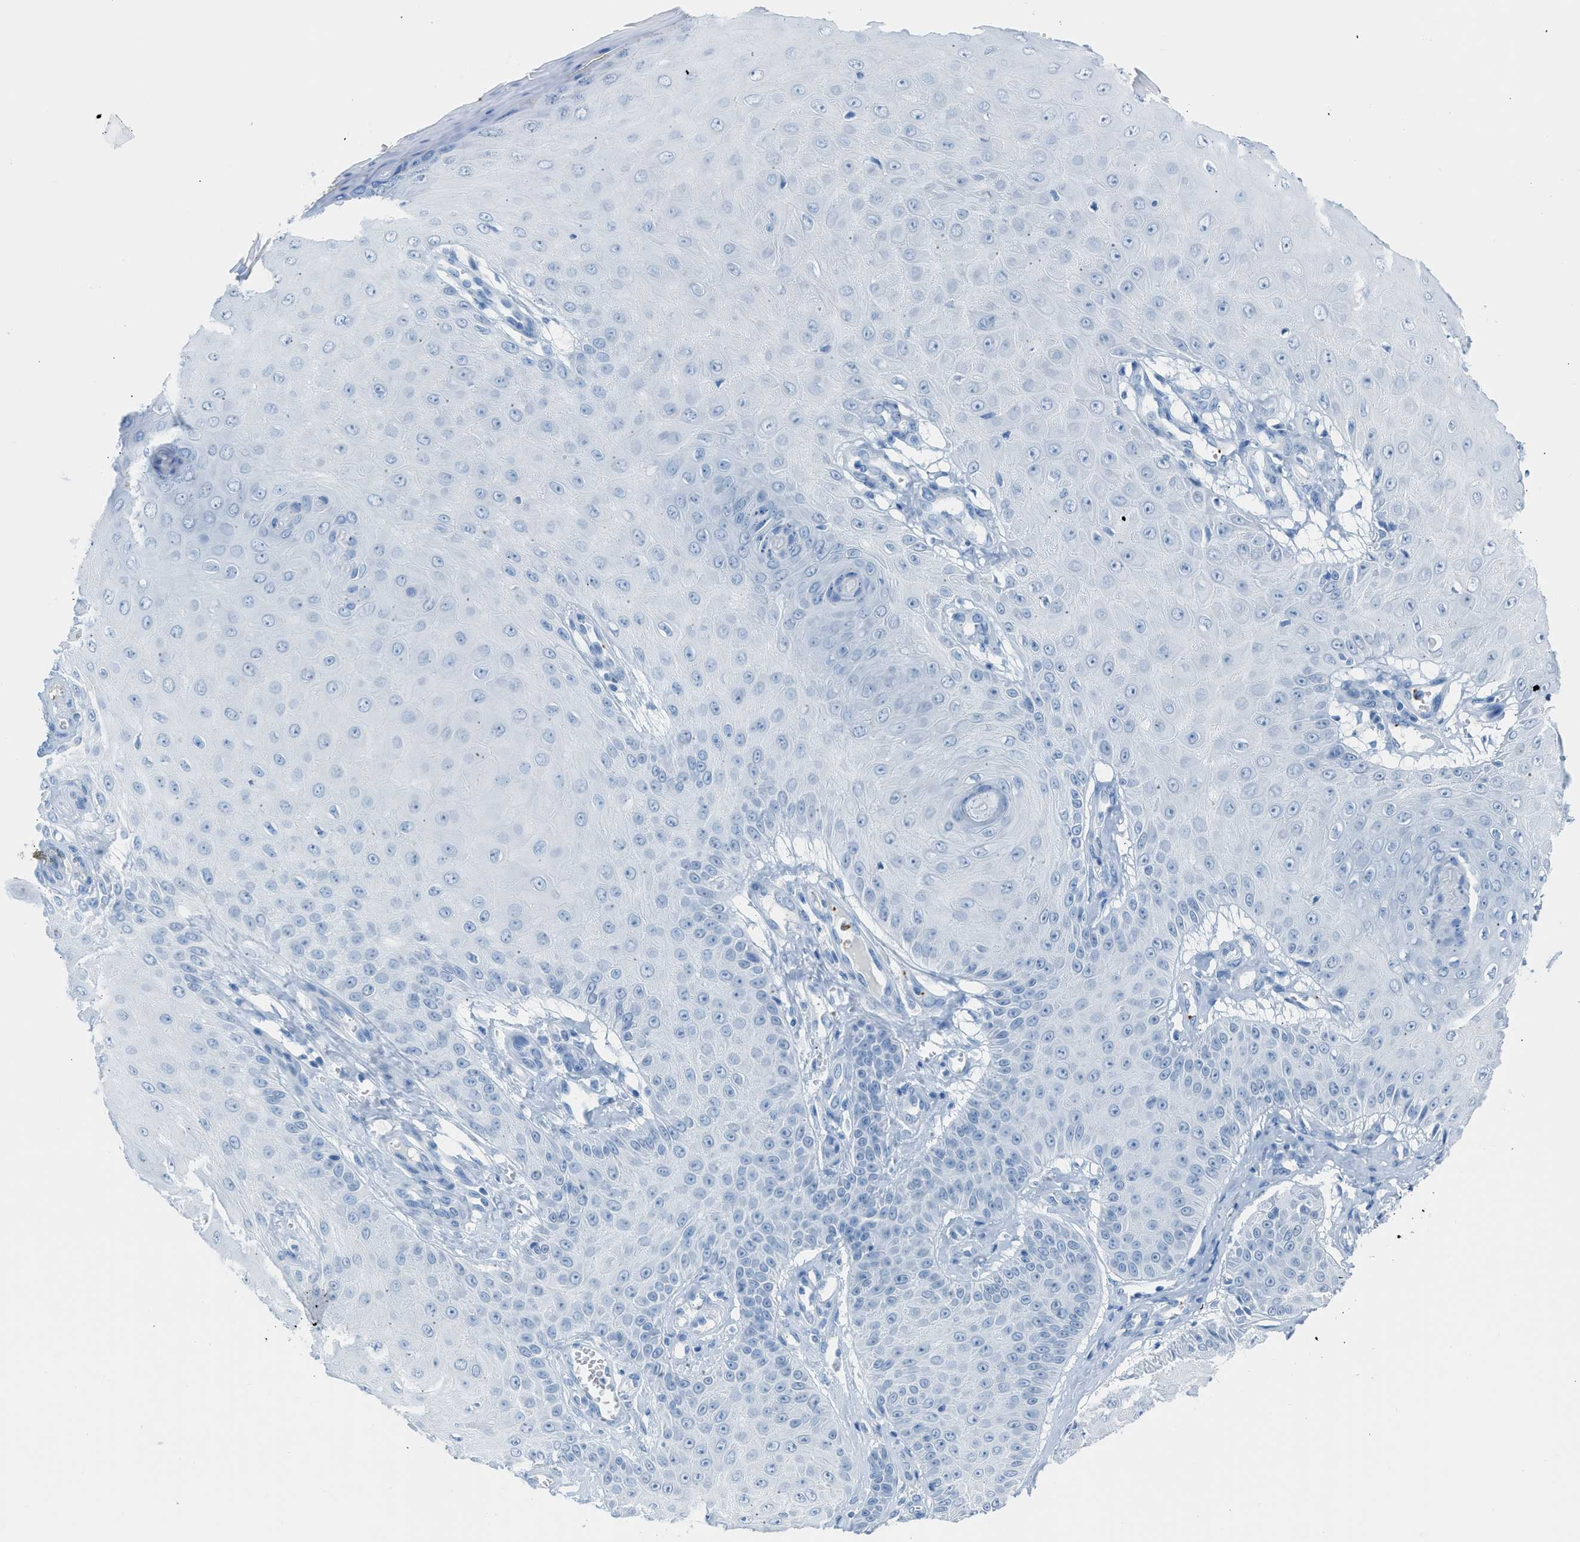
{"staining": {"intensity": "negative", "quantity": "none", "location": "none"}, "tissue": "skin cancer", "cell_type": "Tumor cells", "image_type": "cancer", "snomed": [{"axis": "morphology", "description": "Squamous cell carcinoma, NOS"}, {"axis": "topography", "description": "Skin"}], "caption": "Immunohistochemistry of skin cancer (squamous cell carcinoma) reveals no staining in tumor cells.", "gene": "FAIM2", "patient": {"sex": "male", "age": 74}}